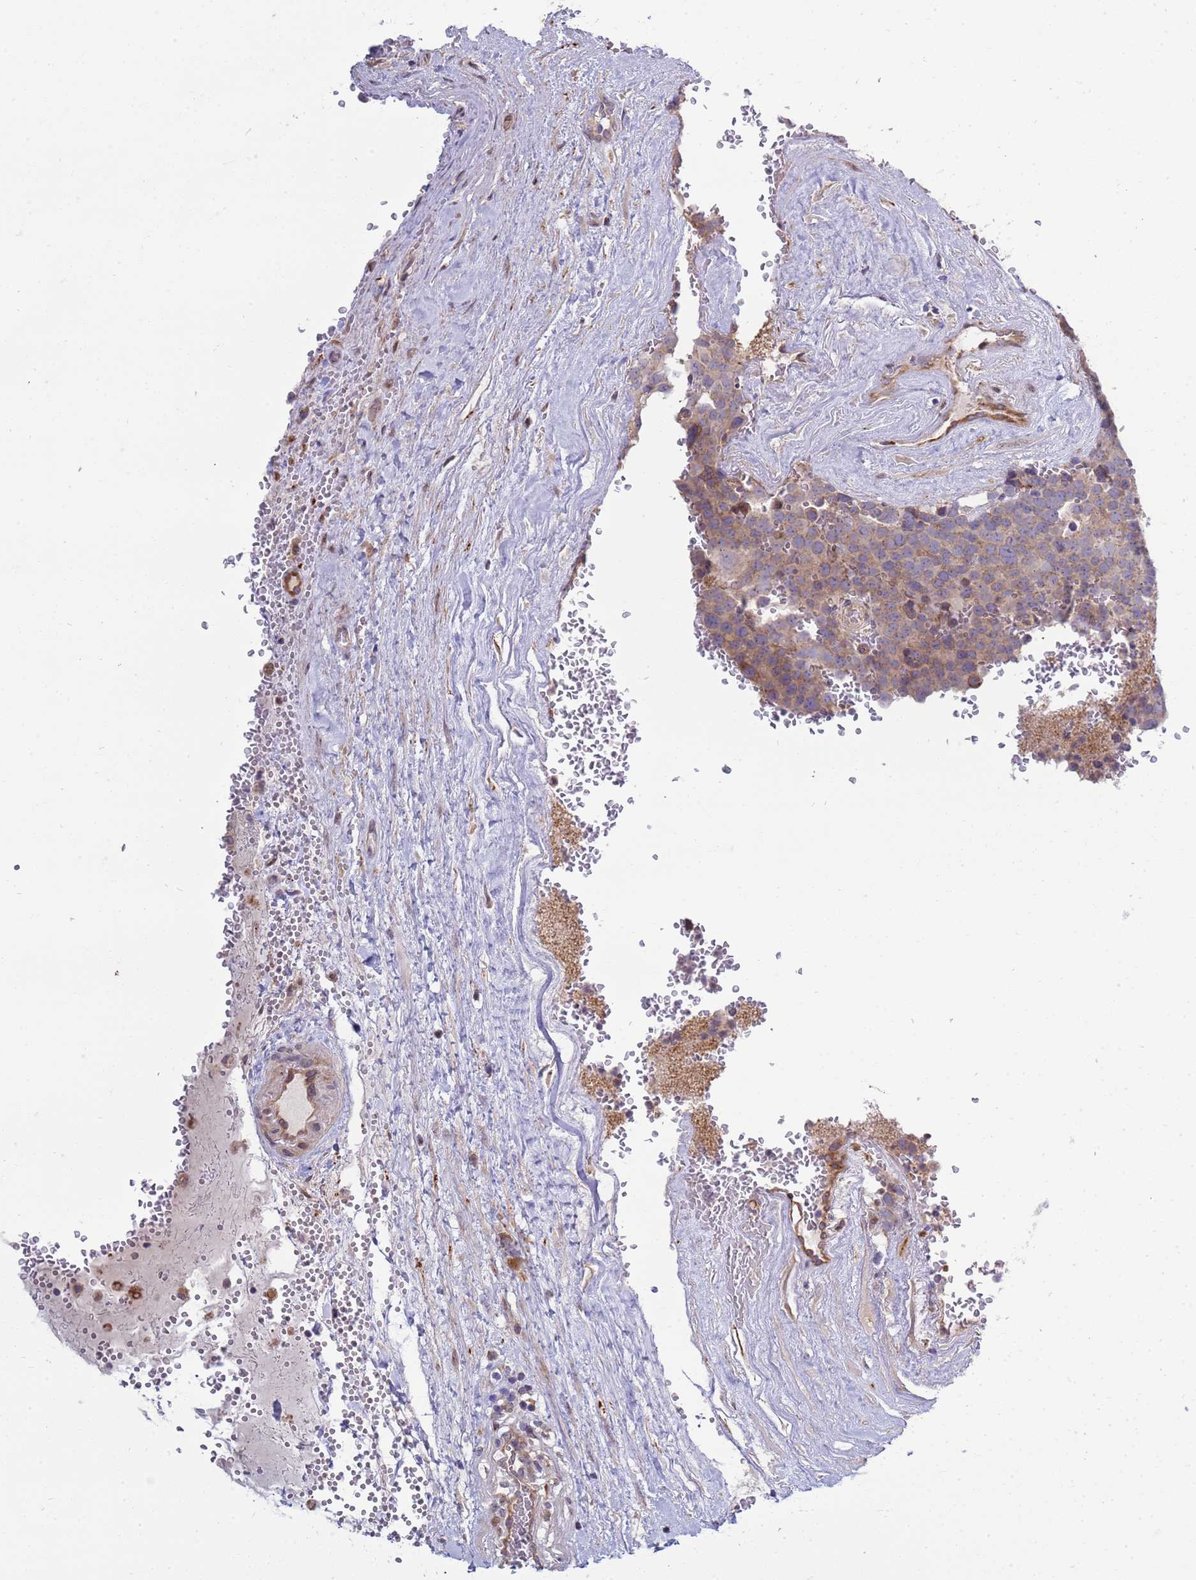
{"staining": {"intensity": "moderate", "quantity": "25%-75%", "location": "cytoplasmic/membranous"}, "tissue": "testis cancer", "cell_type": "Tumor cells", "image_type": "cancer", "snomed": [{"axis": "morphology", "description": "Seminoma, NOS"}, {"axis": "topography", "description": "Testis"}], "caption": "A medium amount of moderate cytoplasmic/membranous expression is present in about 25%-75% of tumor cells in testis cancer (seminoma) tissue.", "gene": "RAPGEF4", "patient": {"sex": "male", "age": 71}}